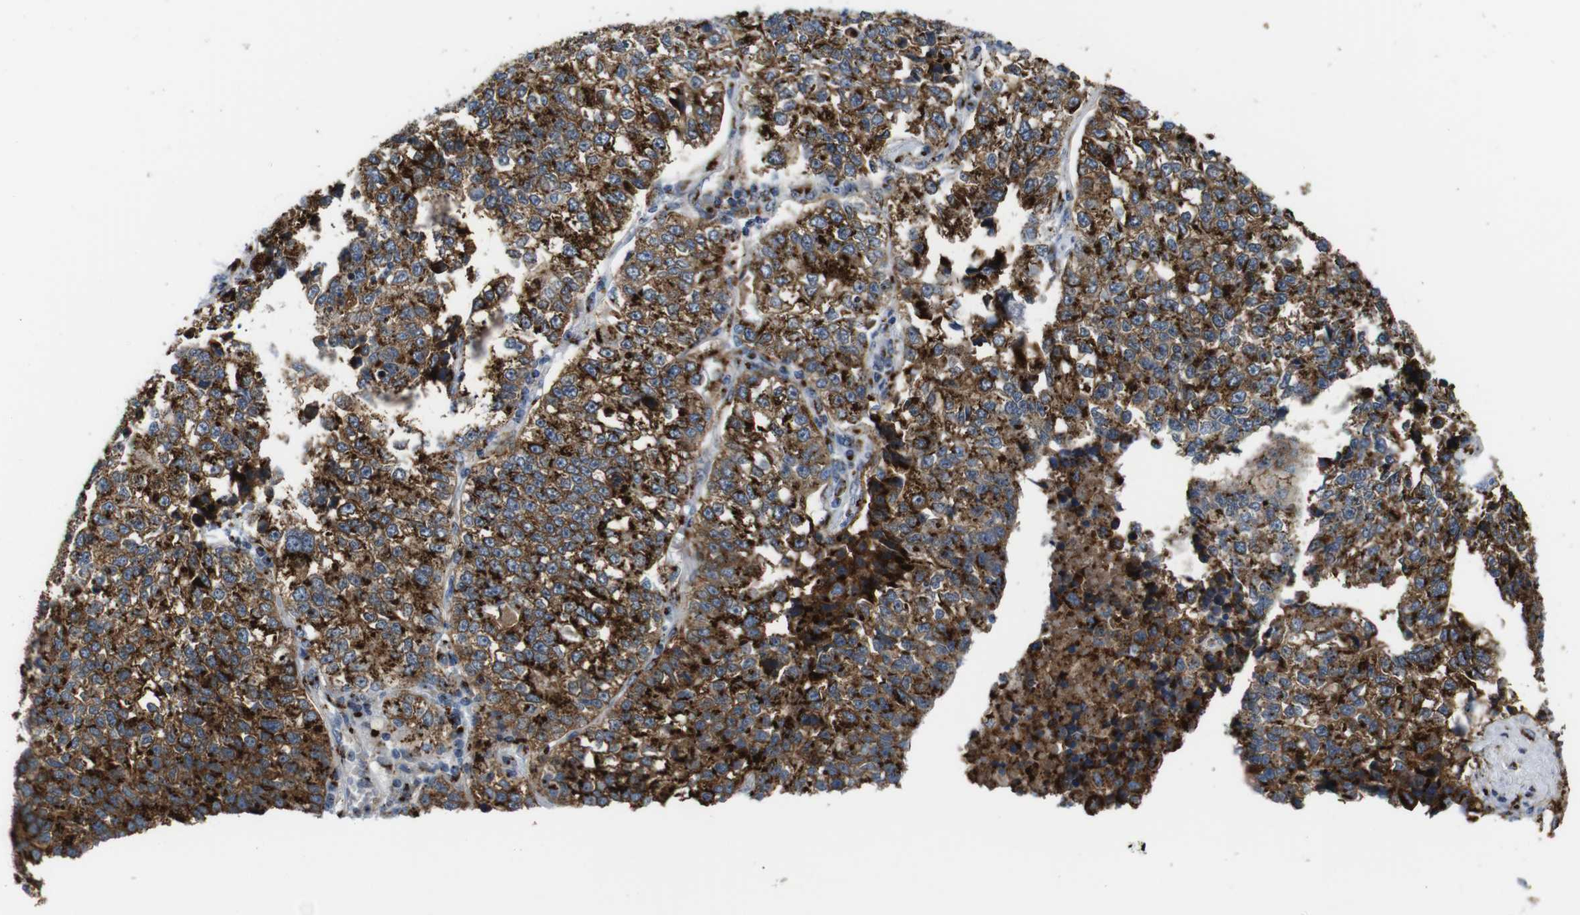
{"staining": {"intensity": "strong", "quantity": ">75%", "location": "cytoplasmic/membranous"}, "tissue": "lung cancer", "cell_type": "Tumor cells", "image_type": "cancer", "snomed": [{"axis": "morphology", "description": "Adenocarcinoma, NOS"}, {"axis": "topography", "description": "Lung"}], "caption": "Lung adenocarcinoma stained with DAB IHC exhibits high levels of strong cytoplasmic/membranous positivity in about >75% of tumor cells.", "gene": "TGOLN2", "patient": {"sex": "male", "age": 49}}